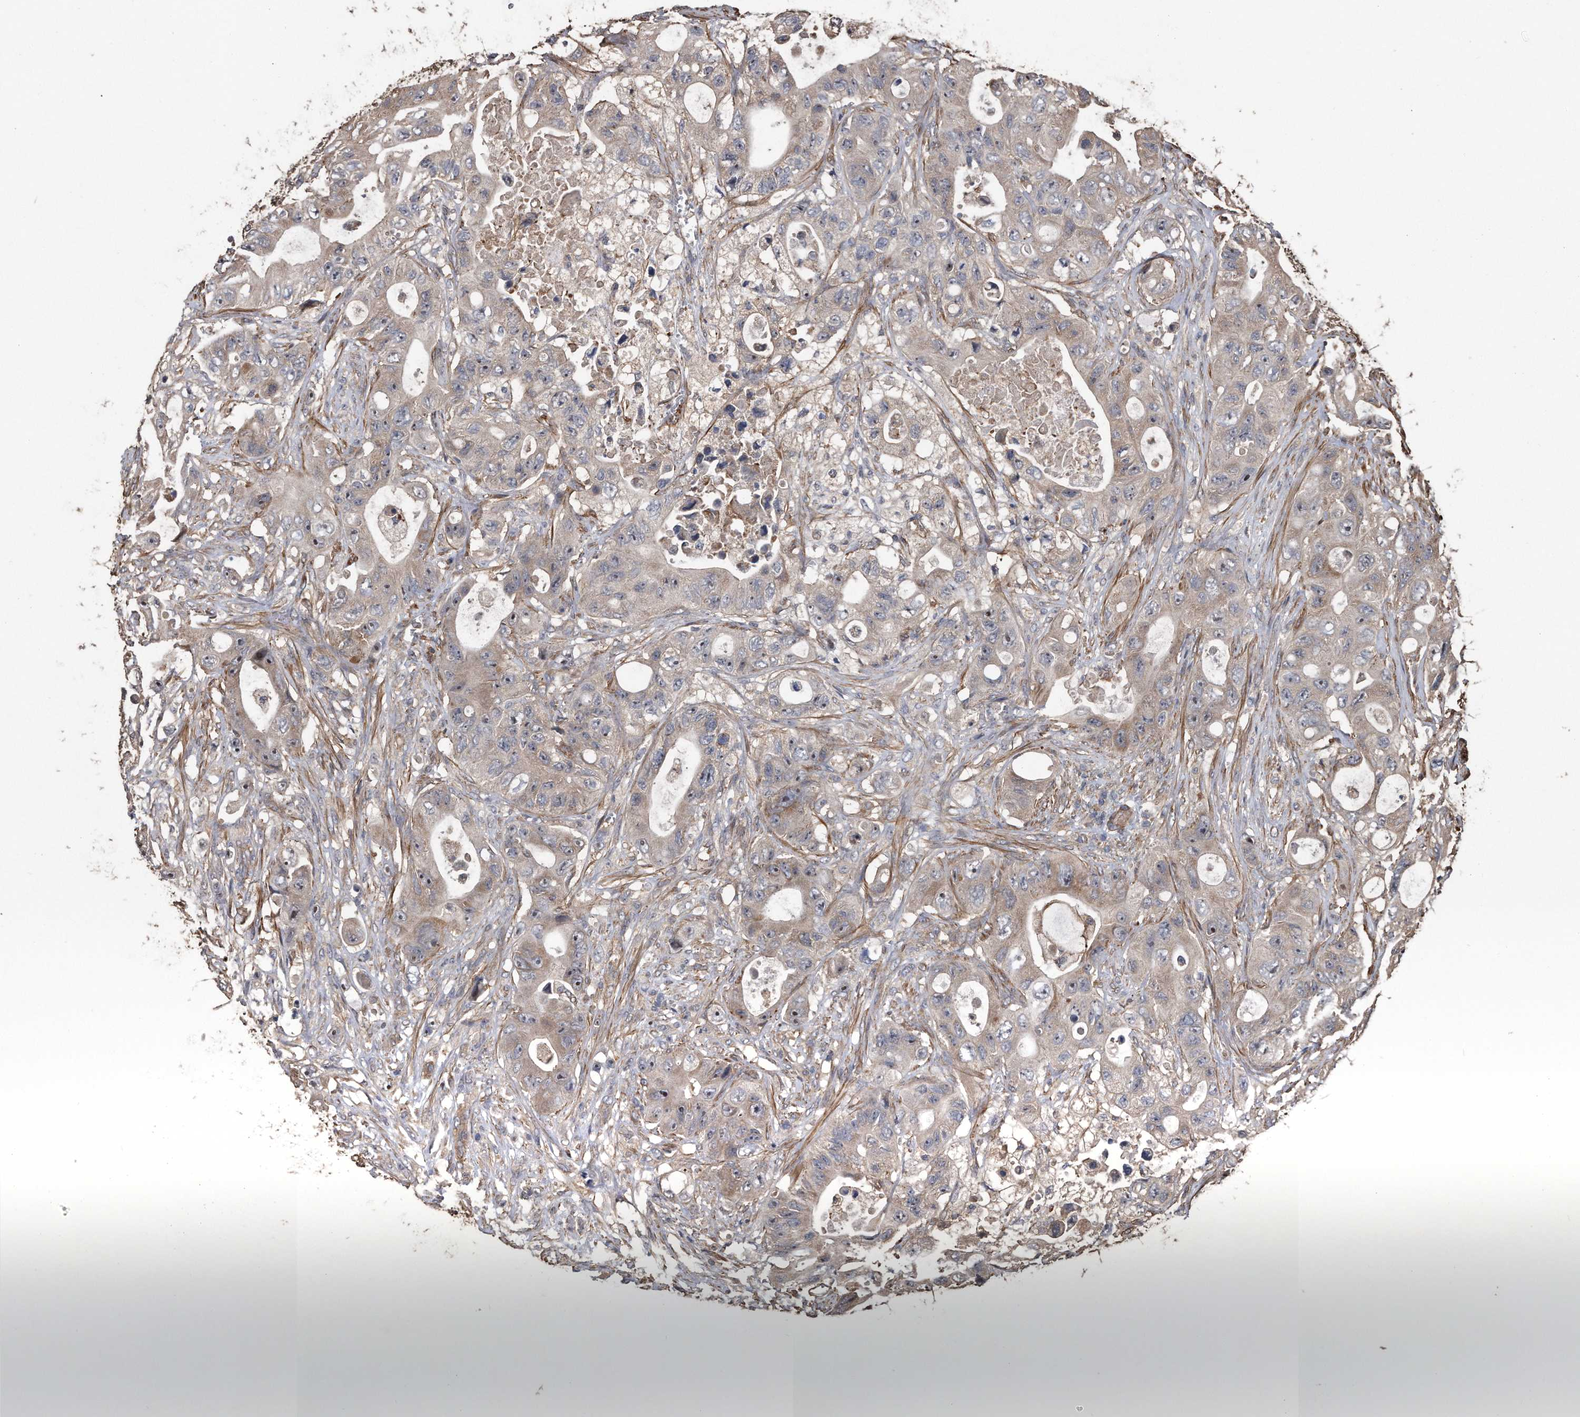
{"staining": {"intensity": "weak", "quantity": ">75%", "location": "cytoplasmic/membranous"}, "tissue": "colorectal cancer", "cell_type": "Tumor cells", "image_type": "cancer", "snomed": [{"axis": "morphology", "description": "Adenocarcinoma, NOS"}, {"axis": "topography", "description": "Colon"}], "caption": "Immunohistochemistry (IHC) image of neoplastic tissue: adenocarcinoma (colorectal) stained using immunohistochemistry shows low levels of weak protein expression localized specifically in the cytoplasmic/membranous of tumor cells, appearing as a cytoplasmic/membranous brown color.", "gene": "KCND3", "patient": {"sex": "female", "age": 46}}